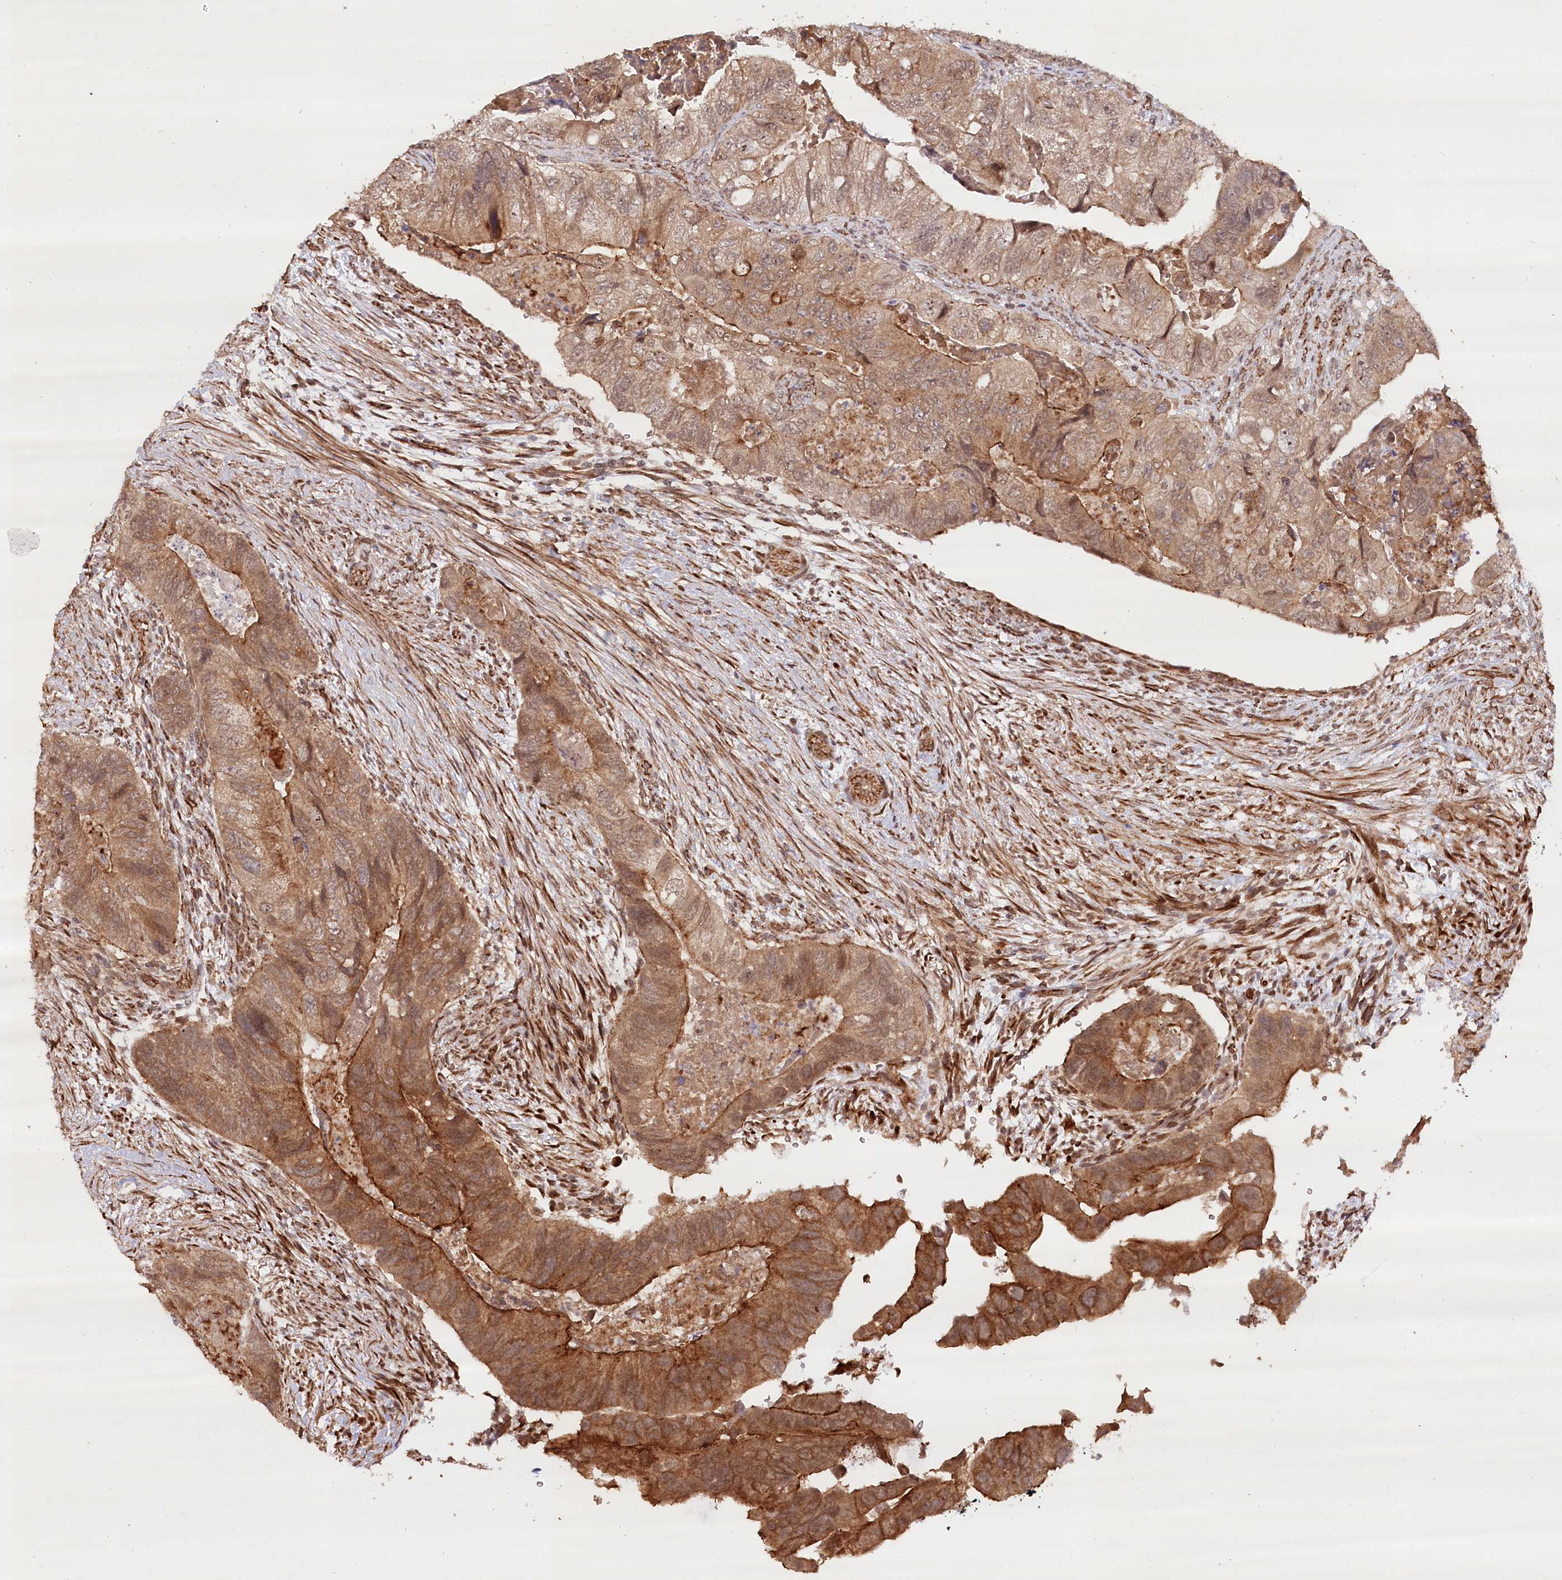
{"staining": {"intensity": "strong", "quantity": "25%-75%", "location": "cytoplasmic/membranous,nuclear"}, "tissue": "colorectal cancer", "cell_type": "Tumor cells", "image_type": "cancer", "snomed": [{"axis": "morphology", "description": "Adenocarcinoma, NOS"}, {"axis": "topography", "description": "Rectum"}], "caption": "An IHC micrograph of neoplastic tissue is shown. Protein staining in brown shows strong cytoplasmic/membranous and nuclear positivity in colorectal cancer (adenocarcinoma) within tumor cells.", "gene": "ALKBH8", "patient": {"sex": "male", "age": 63}}